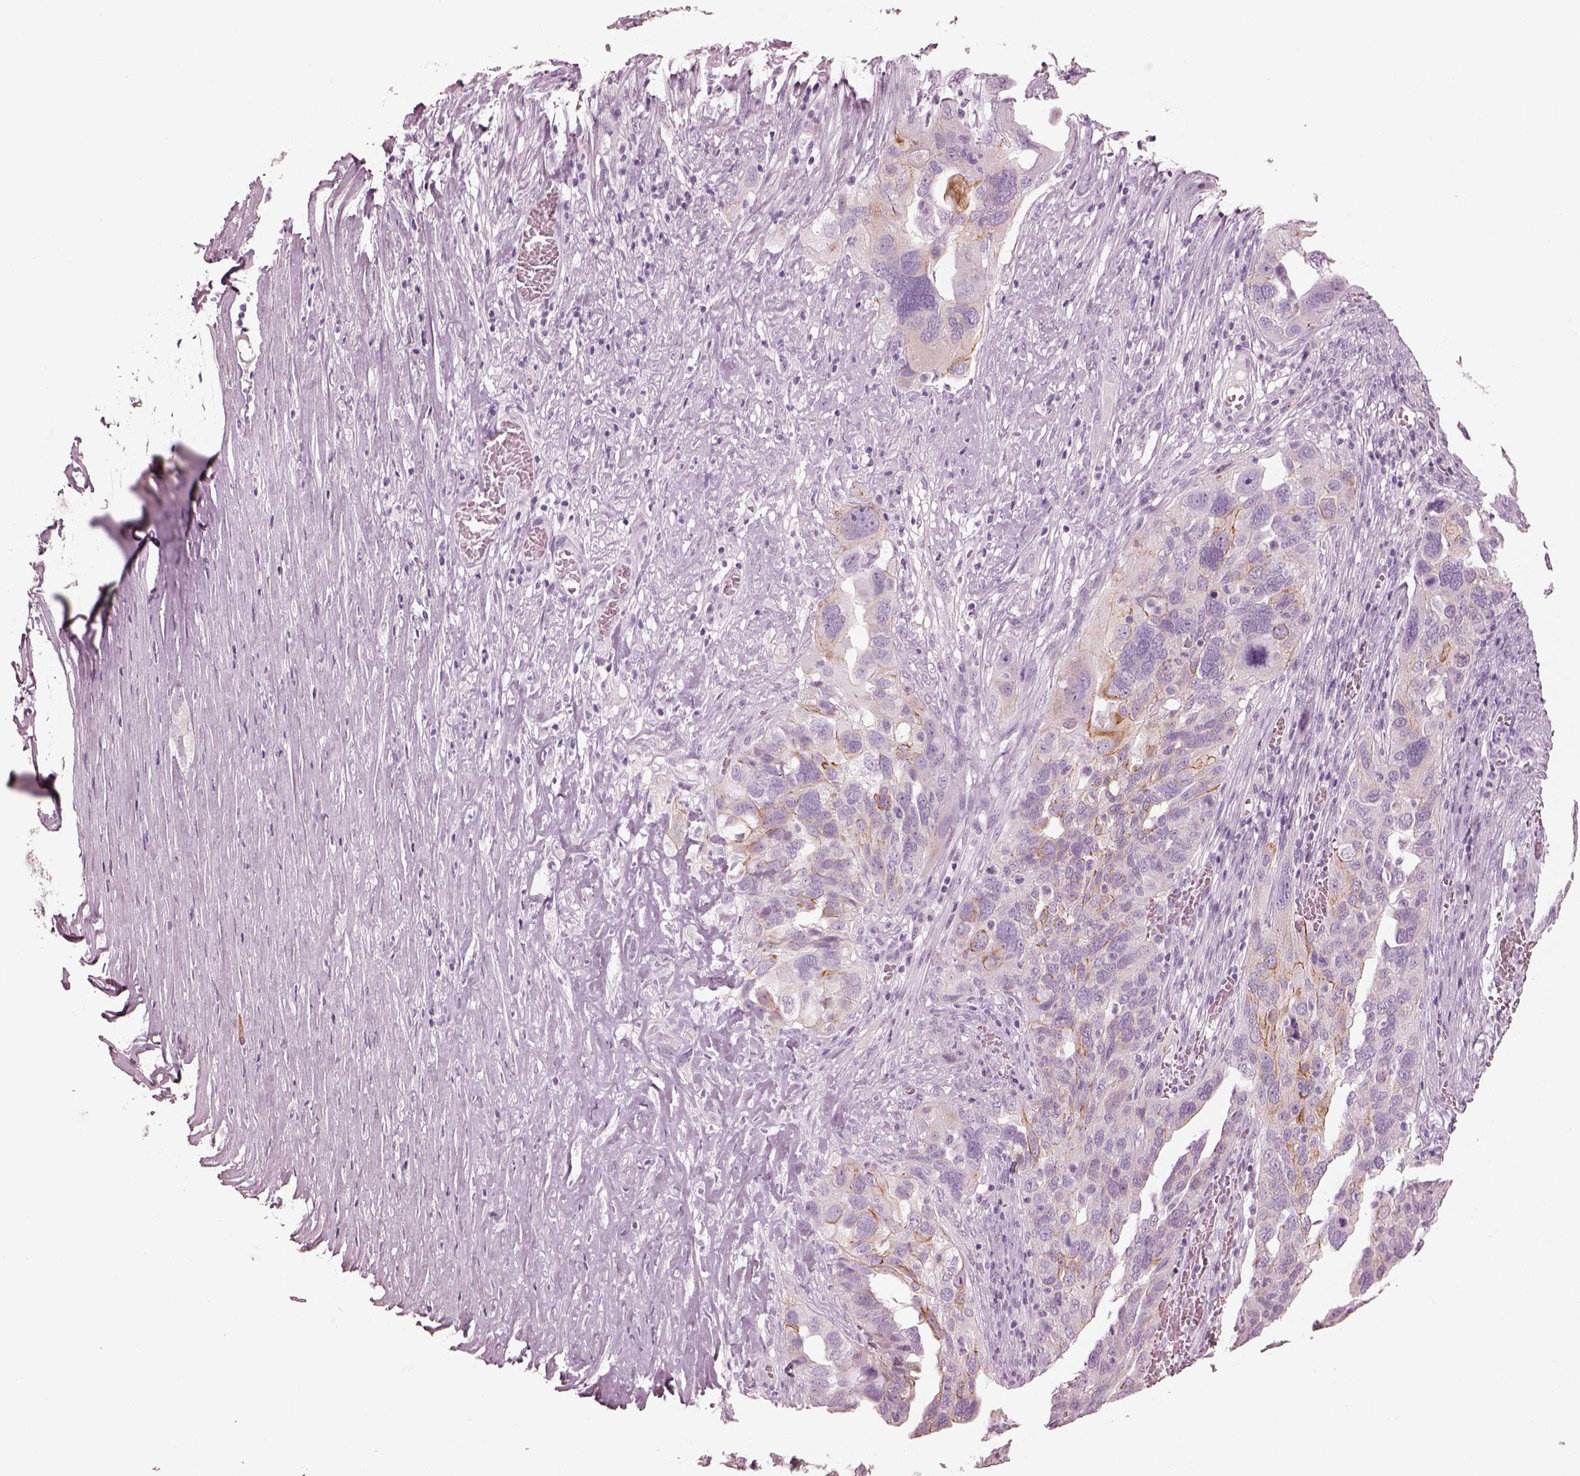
{"staining": {"intensity": "moderate", "quantity": "<25%", "location": "cytoplasmic/membranous"}, "tissue": "ovarian cancer", "cell_type": "Tumor cells", "image_type": "cancer", "snomed": [{"axis": "morphology", "description": "Carcinoma, endometroid"}, {"axis": "topography", "description": "Soft tissue"}, {"axis": "topography", "description": "Ovary"}], "caption": "Protein expression analysis of ovarian endometroid carcinoma exhibits moderate cytoplasmic/membranous staining in approximately <25% of tumor cells.", "gene": "PON3", "patient": {"sex": "female", "age": 52}}